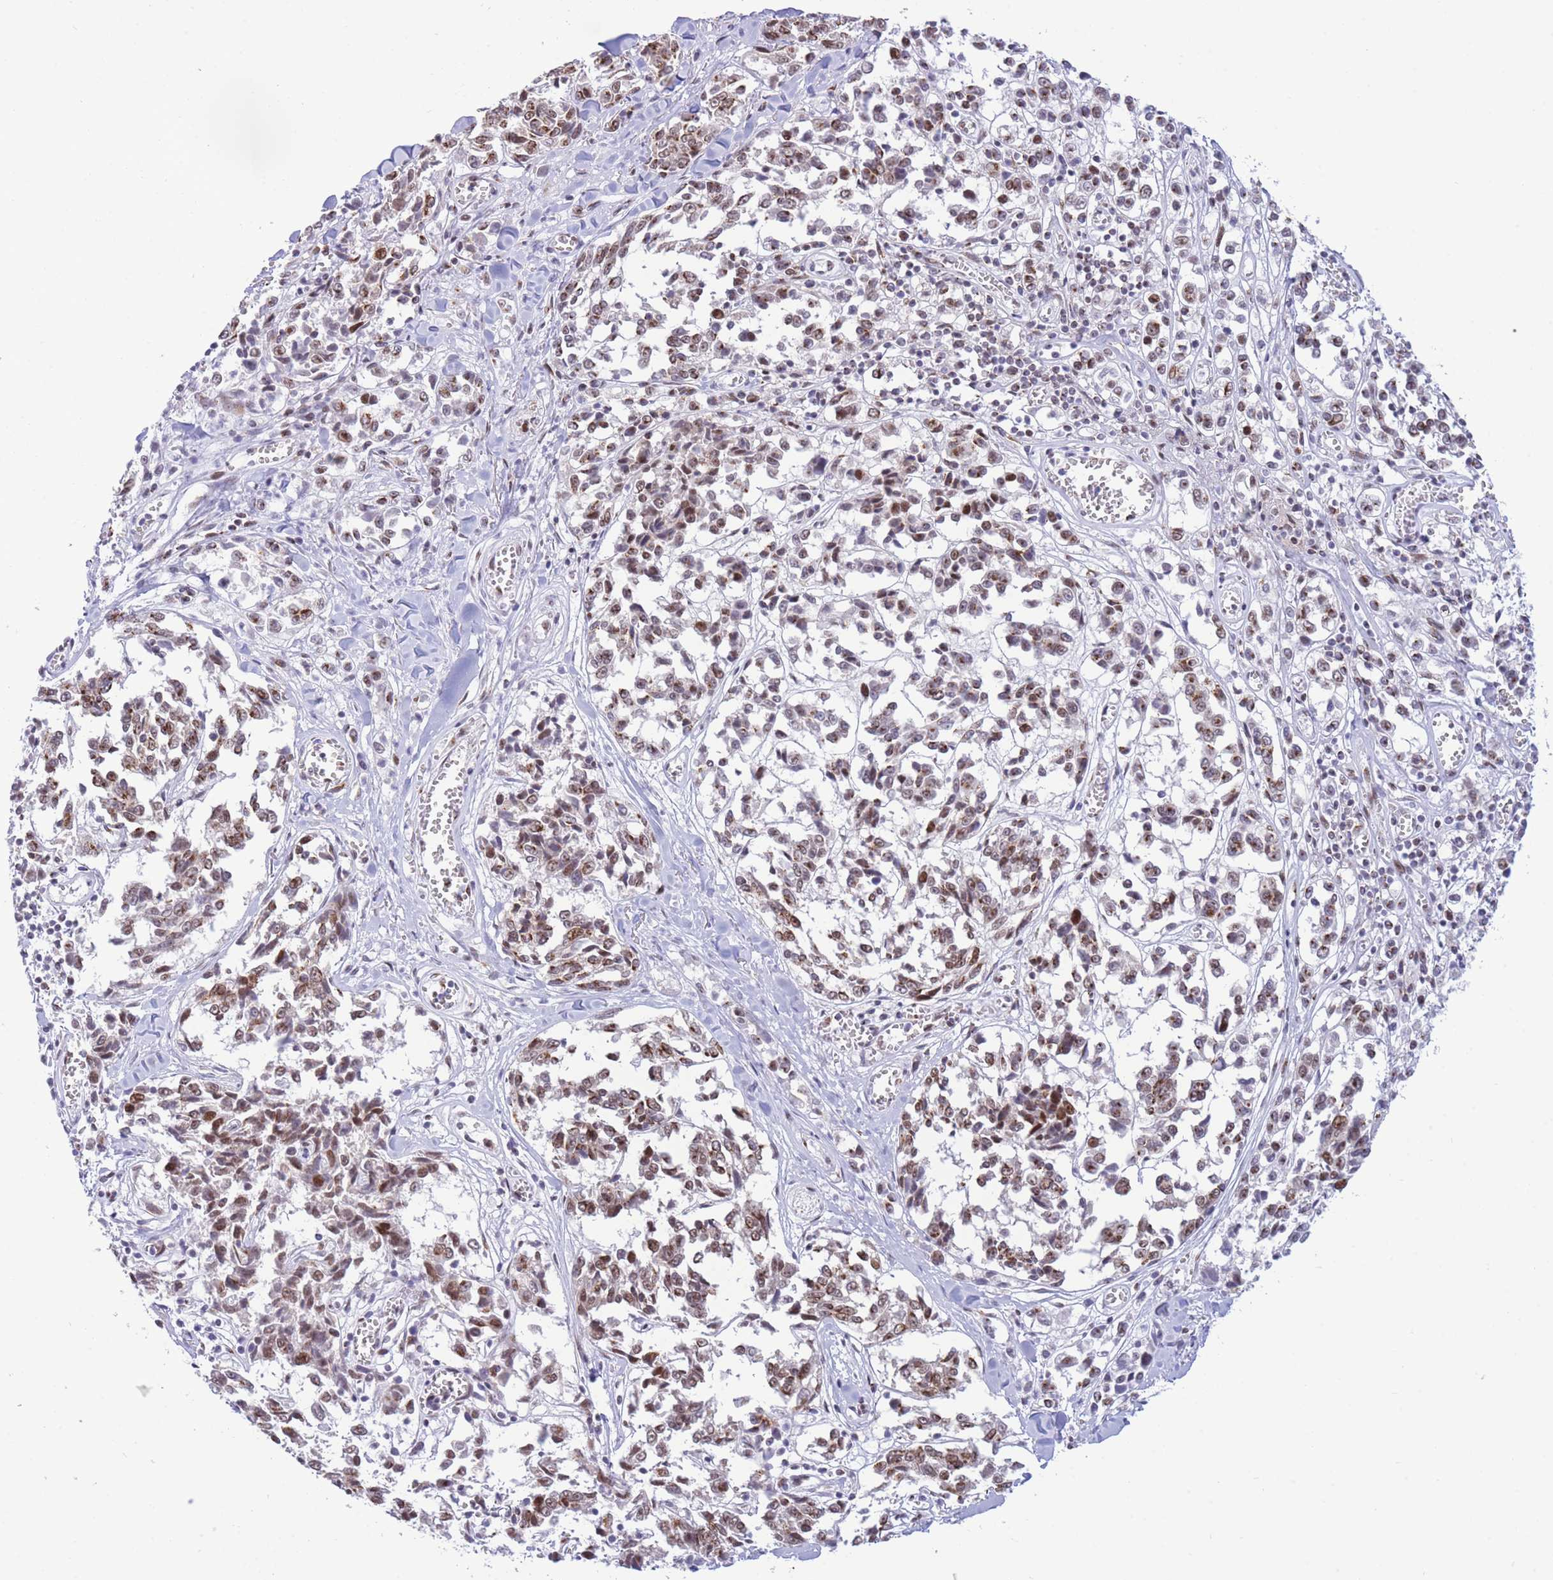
{"staining": {"intensity": "moderate", "quantity": ">75%", "location": "cytoplasmic/membranous,nuclear"}, "tissue": "melanoma", "cell_type": "Tumor cells", "image_type": "cancer", "snomed": [{"axis": "morphology", "description": "Malignant melanoma, NOS"}, {"axis": "topography", "description": "Skin"}], "caption": "Tumor cells reveal medium levels of moderate cytoplasmic/membranous and nuclear staining in about >75% of cells in melanoma.", "gene": "INO80C", "patient": {"sex": "female", "age": 64}}